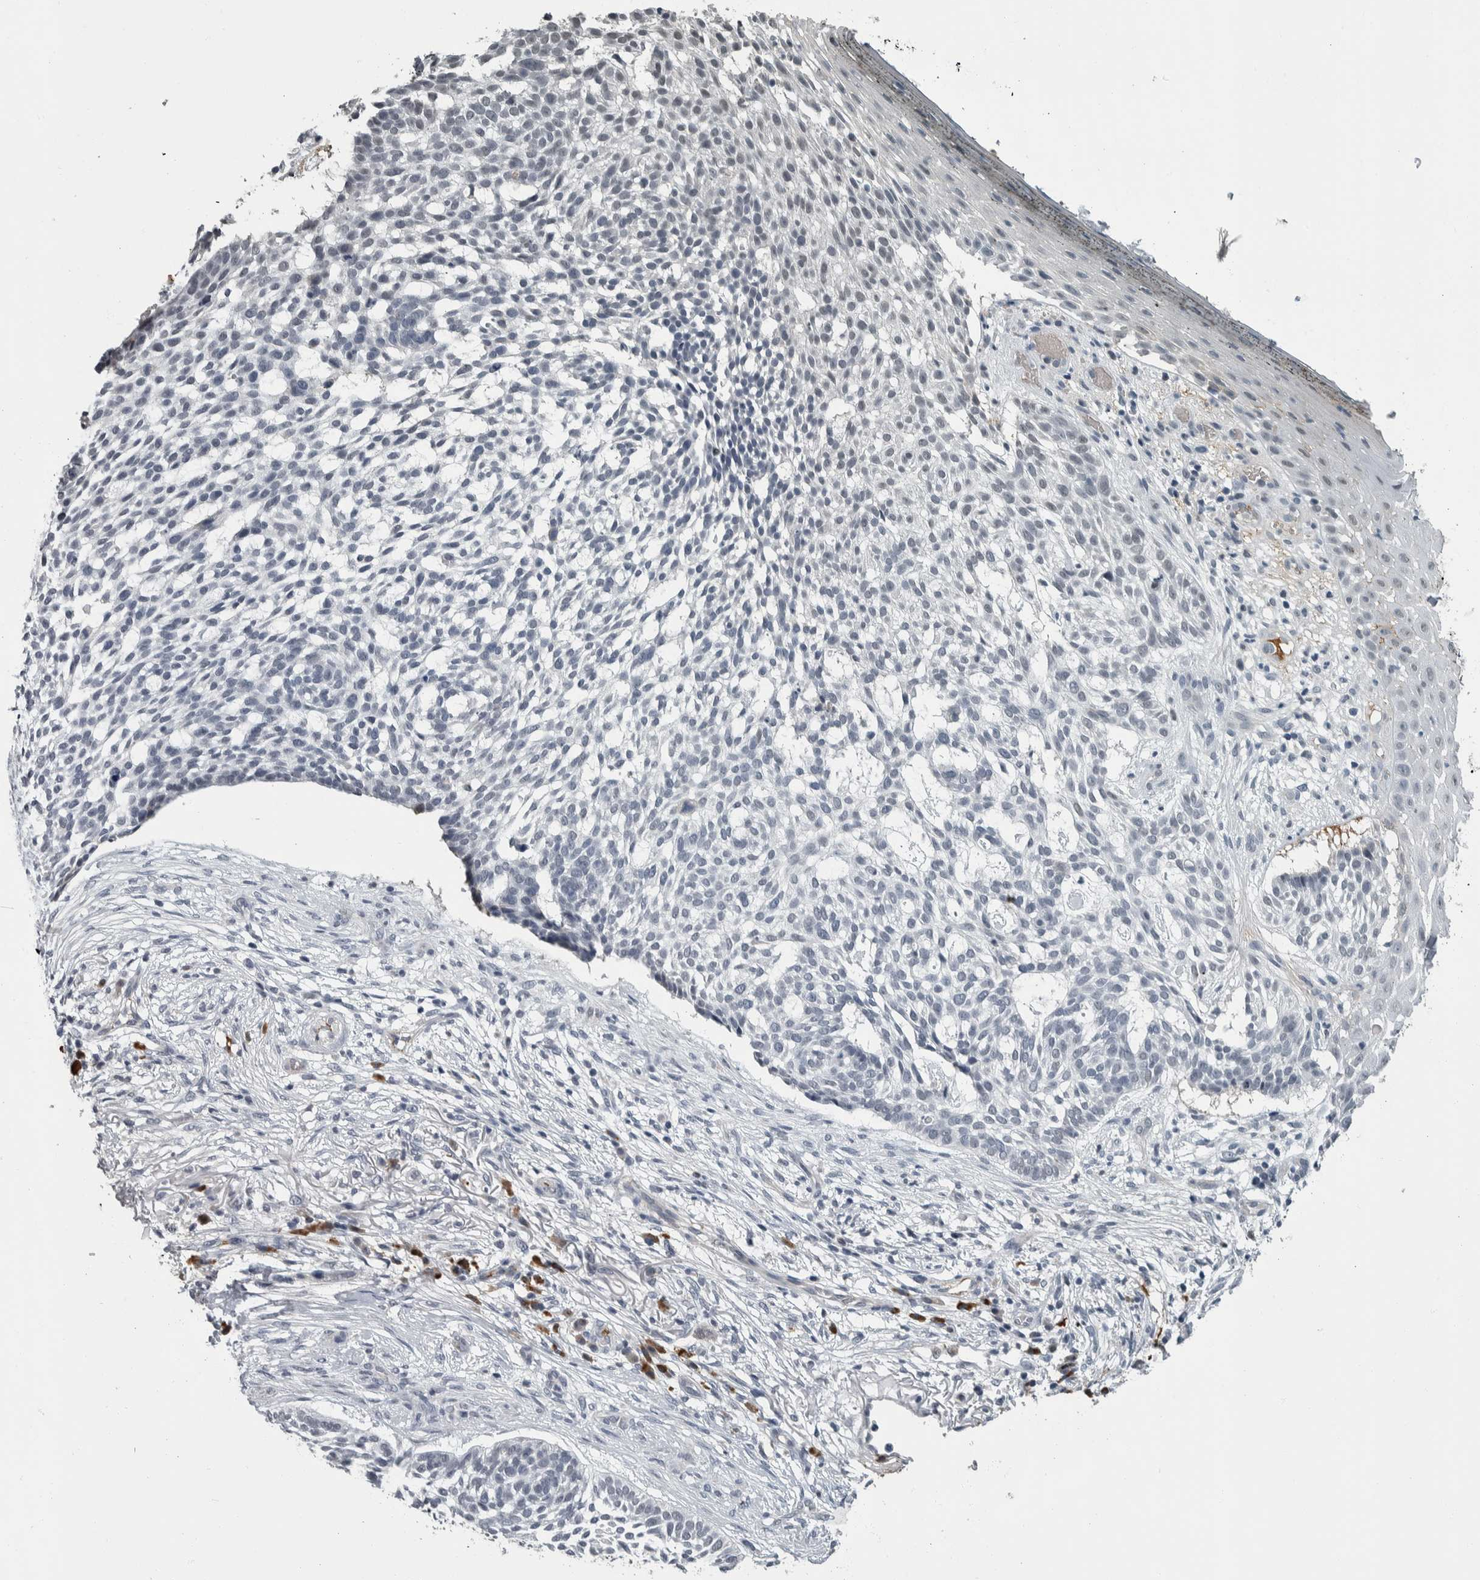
{"staining": {"intensity": "negative", "quantity": "none", "location": "none"}, "tissue": "skin cancer", "cell_type": "Tumor cells", "image_type": "cancer", "snomed": [{"axis": "morphology", "description": "Basal cell carcinoma"}, {"axis": "topography", "description": "Skin"}], "caption": "A histopathology image of human basal cell carcinoma (skin) is negative for staining in tumor cells. Nuclei are stained in blue.", "gene": "CAVIN4", "patient": {"sex": "female", "age": 64}}